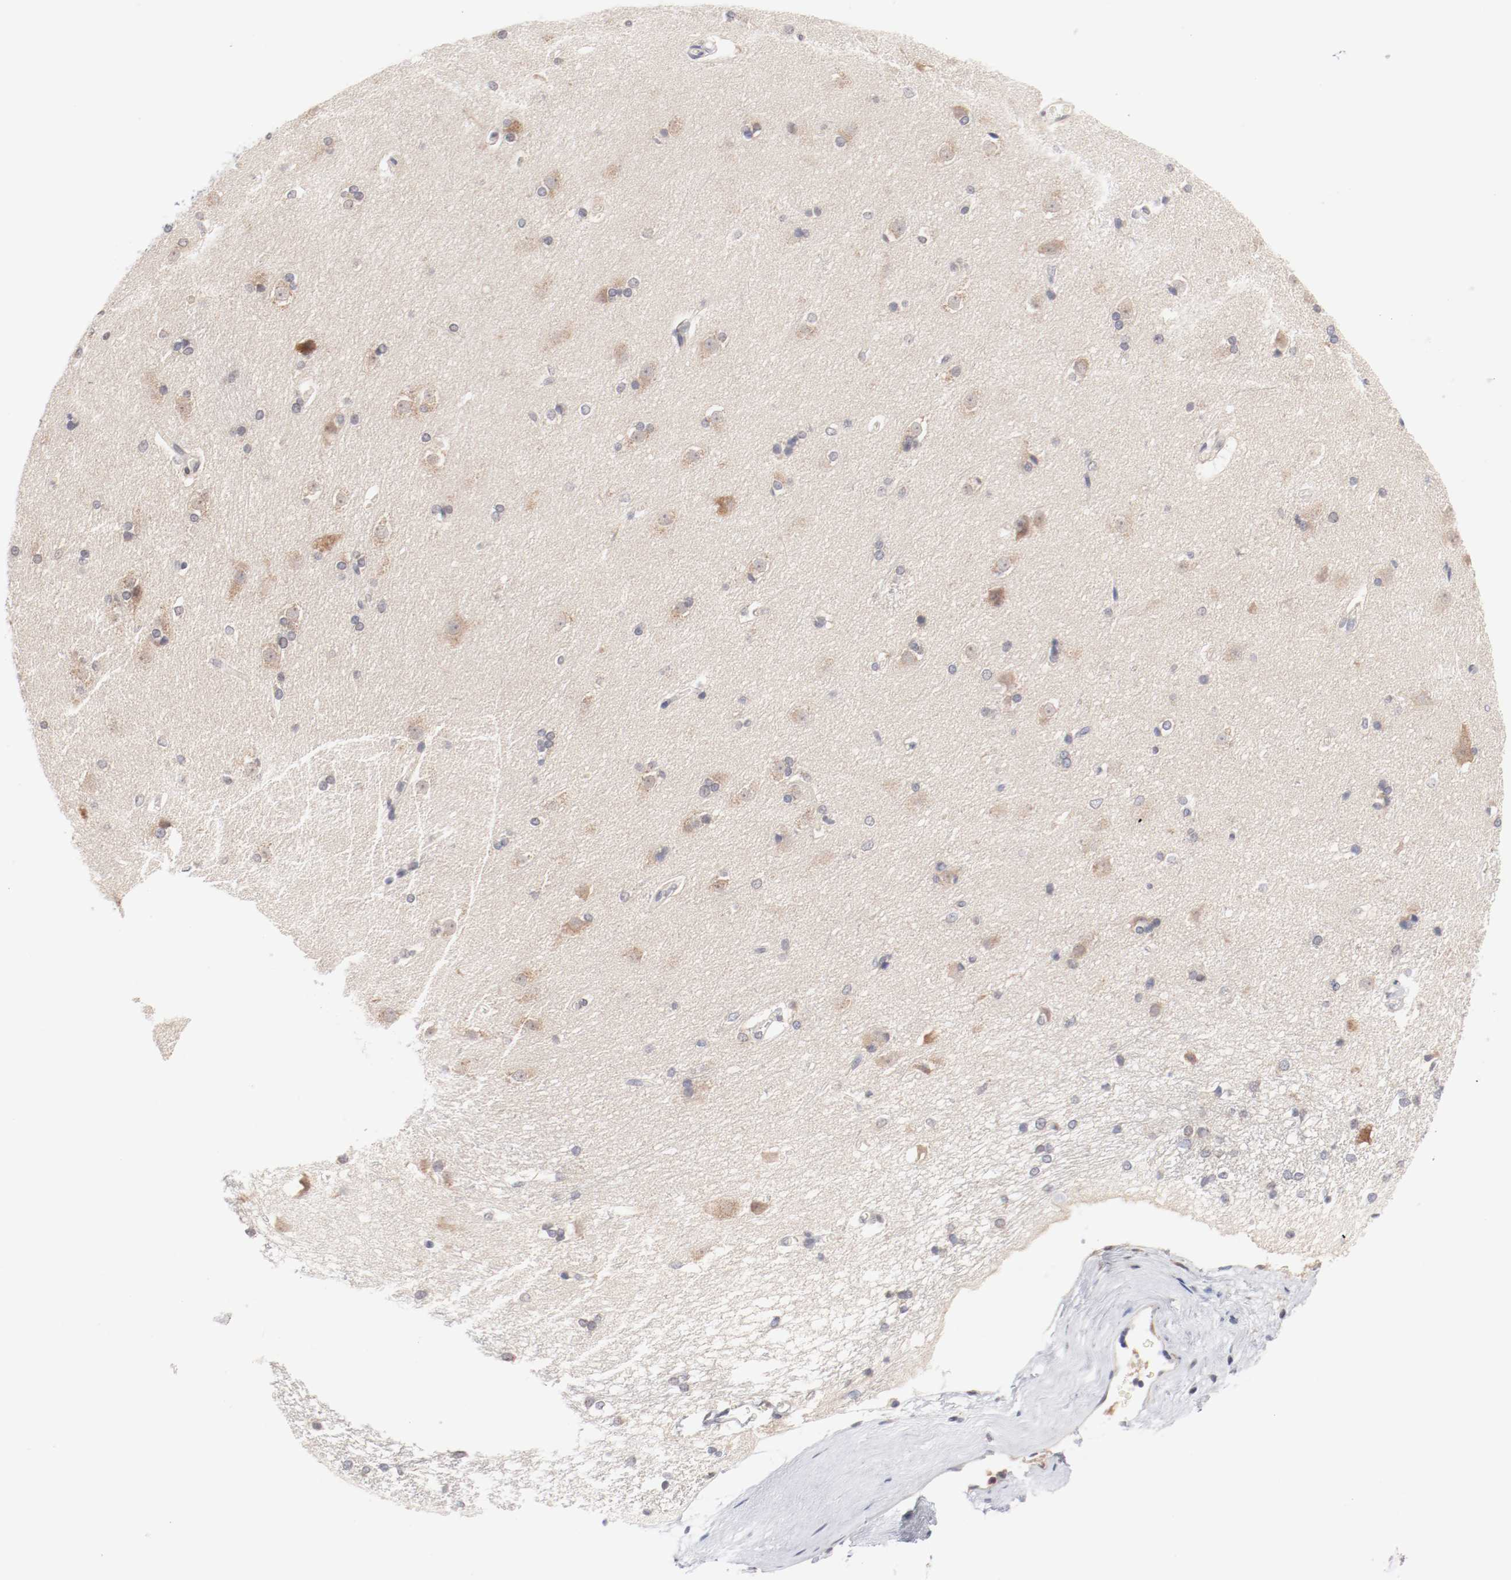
{"staining": {"intensity": "weak", "quantity": "<25%", "location": "cytoplasmic/membranous"}, "tissue": "caudate", "cell_type": "Glial cells", "image_type": "normal", "snomed": [{"axis": "morphology", "description": "Normal tissue, NOS"}, {"axis": "topography", "description": "Lateral ventricle wall"}], "caption": "The histopathology image demonstrates no significant staining in glial cells of caudate. (DAB (3,3'-diaminobenzidine) immunohistochemistry with hematoxylin counter stain).", "gene": "SETD3", "patient": {"sex": "female", "age": 19}}